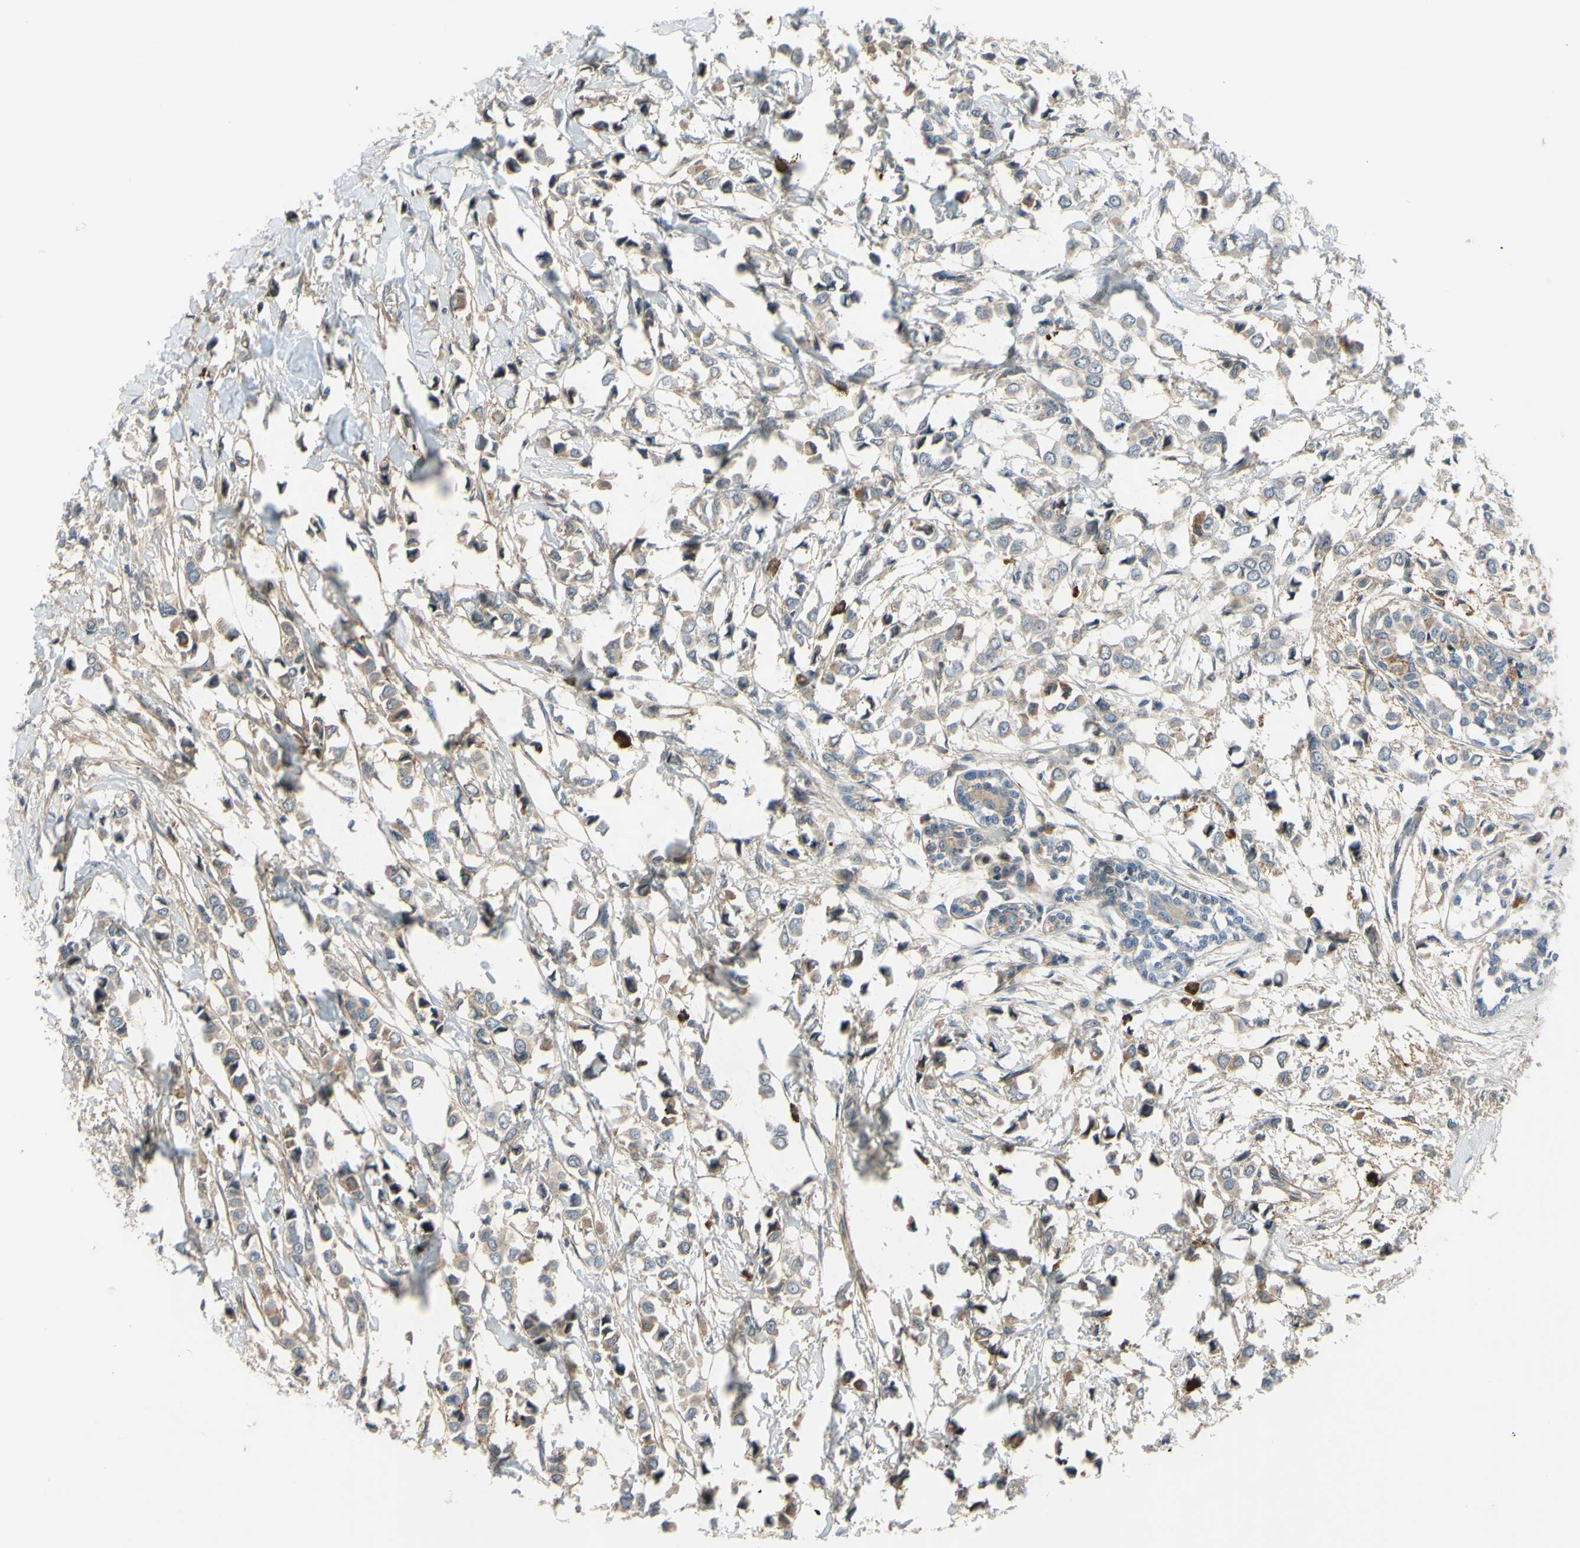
{"staining": {"intensity": "moderate", "quantity": ">75%", "location": "cytoplasmic/membranous"}, "tissue": "breast cancer", "cell_type": "Tumor cells", "image_type": "cancer", "snomed": [{"axis": "morphology", "description": "Lobular carcinoma"}, {"axis": "topography", "description": "Breast"}], "caption": "IHC photomicrograph of neoplastic tissue: breast lobular carcinoma stained using immunohistochemistry (IHC) shows medium levels of moderate protein expression localized specifically in the cytoplasmic/membranous of tumor cells, appearing as a cytoplasmic/membranous brown color.", "gene": "COMMD9", "patient": {"sex": "female", "age": 51}}